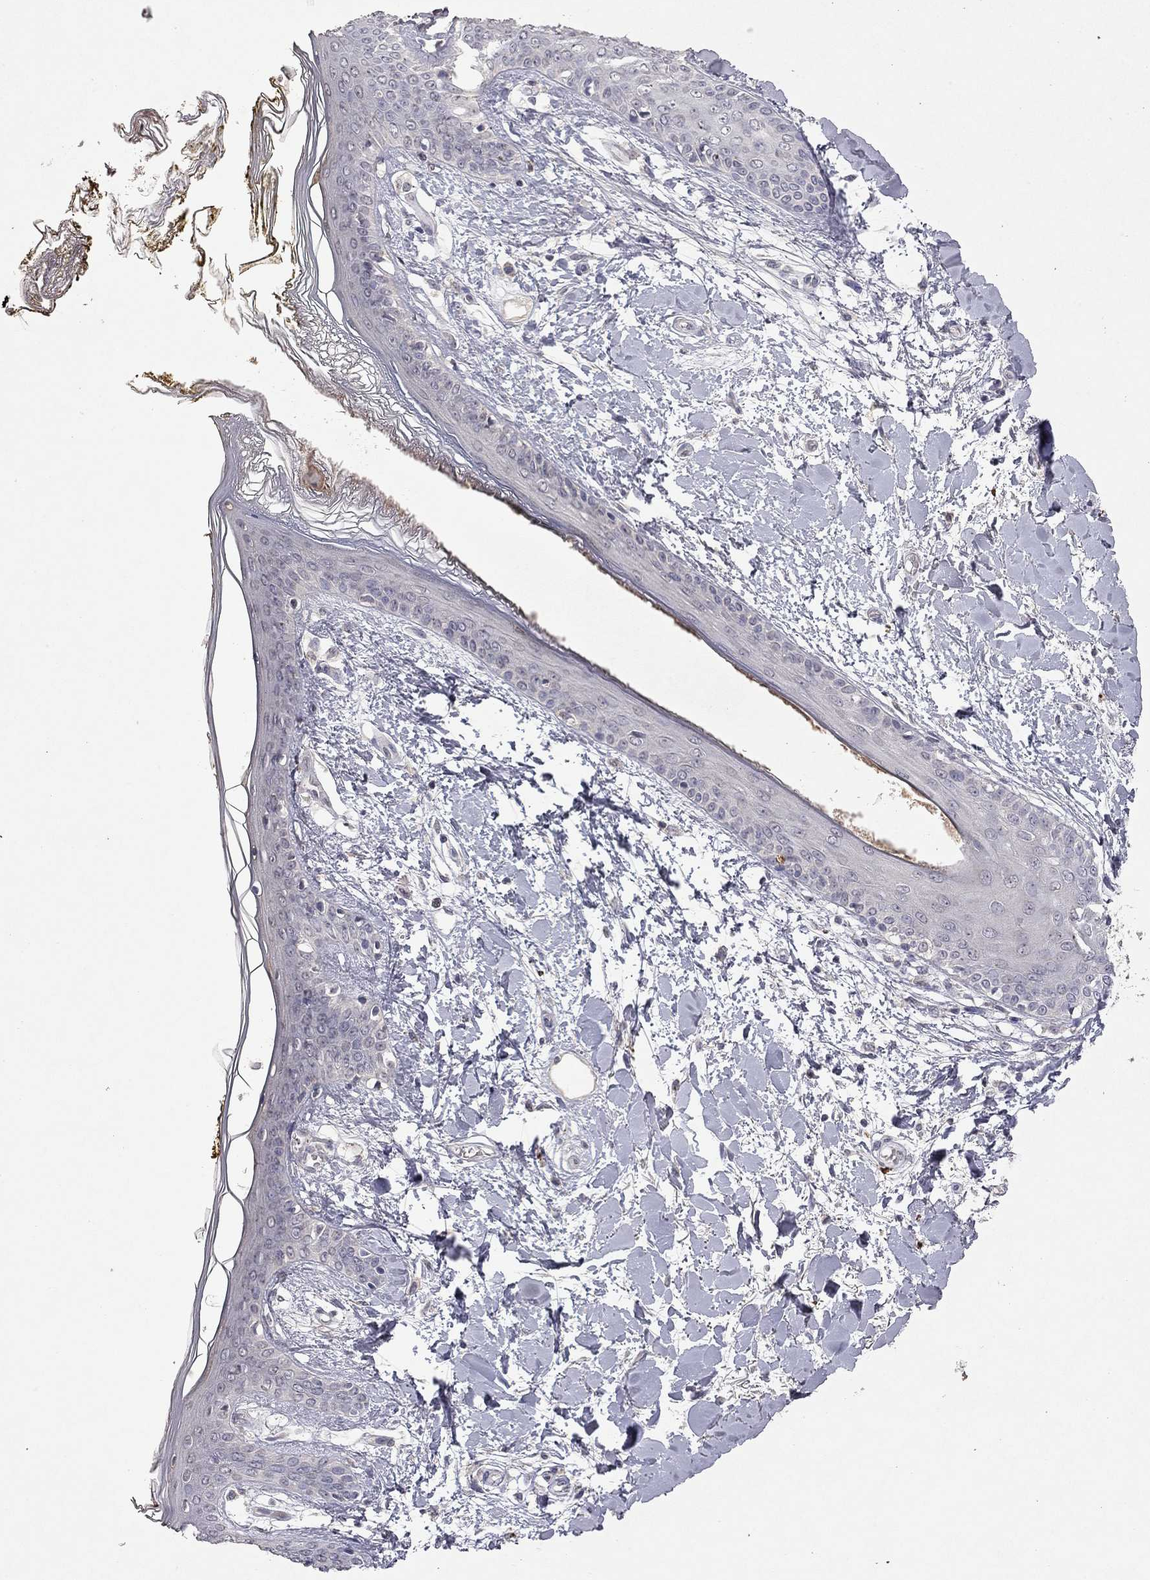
{"staining": {"intensity": "negative", "quantity": "none", "location": "none"}, "tissue": "skin", "cell_type": "Fibroblasts", "image_type": "normal", "snomed": [{"axis": "morphology", "description": "Normal tissue, NOS"}, {"axis": "topography", "description": "Skin"}], "caption": "IHC histopathology image of normal skin: human skin stained with DAB exhibits no significant protein expression in fibroblasts. (Brightfield microscopy of DAB (3,3'-diaminobenzidine) immunohistochemistry at high magnification).", "gene": "SYT12", "patient": {"sex": "female", "age": 34}}